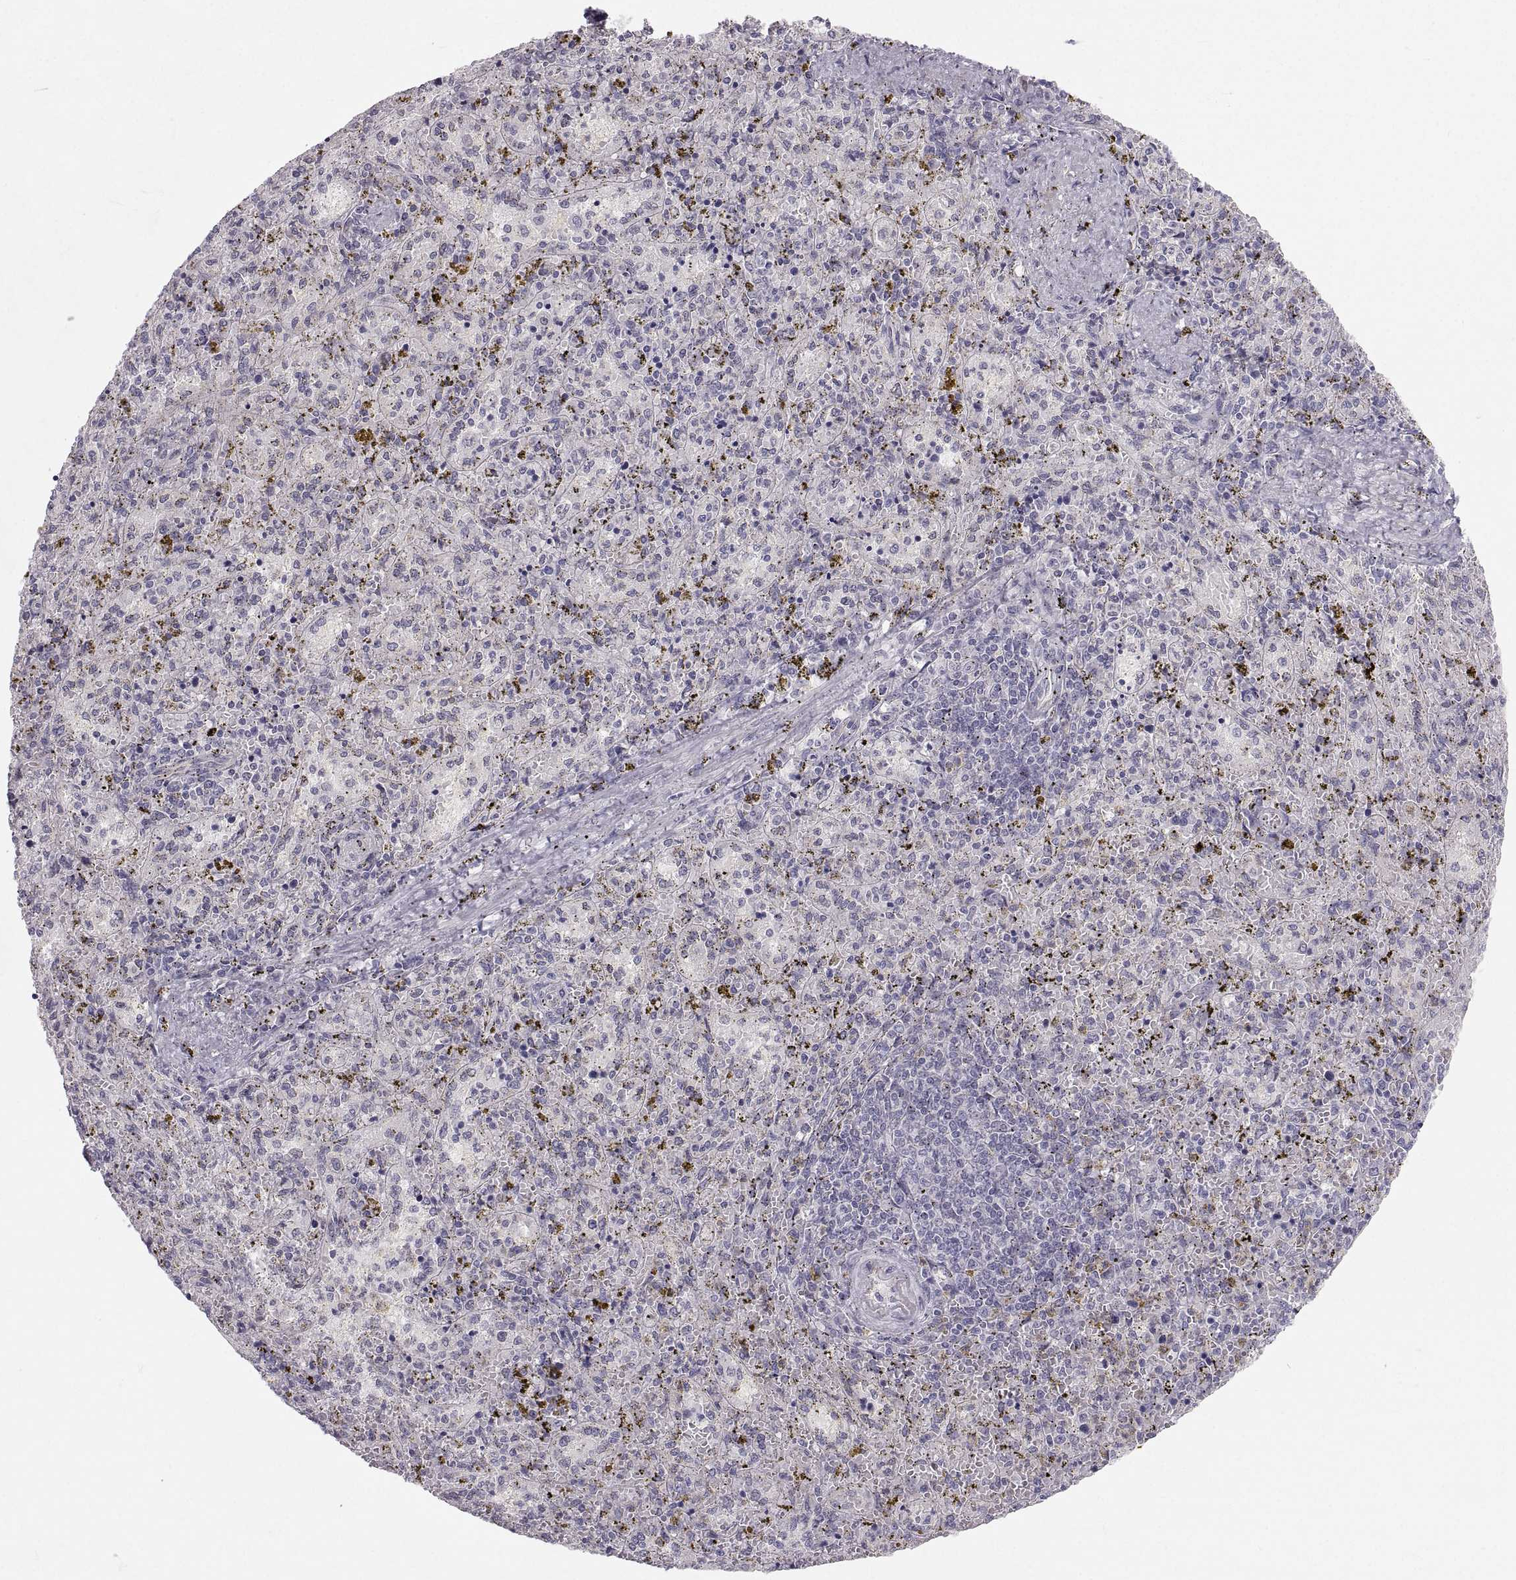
{"staining": {"intensity": "negative", "quantity": "none", "location": "none"}, "tissue": "spleen", "cell_type": "Cells in red pulp", "image_type": "normal", "snomed": [{"axis": "morphology", "description": "Normal tissue, NOS"}, {"axis": "topography", "description": "Spleen"}], "caption": "Immunohistochemistry (IHC) image of normal spleen stained for a protein (brown), which demonstrates no positivity in cells in red pulp.", "gene": "ZNF185", "patient": {"sex": "female", "age": 50}}